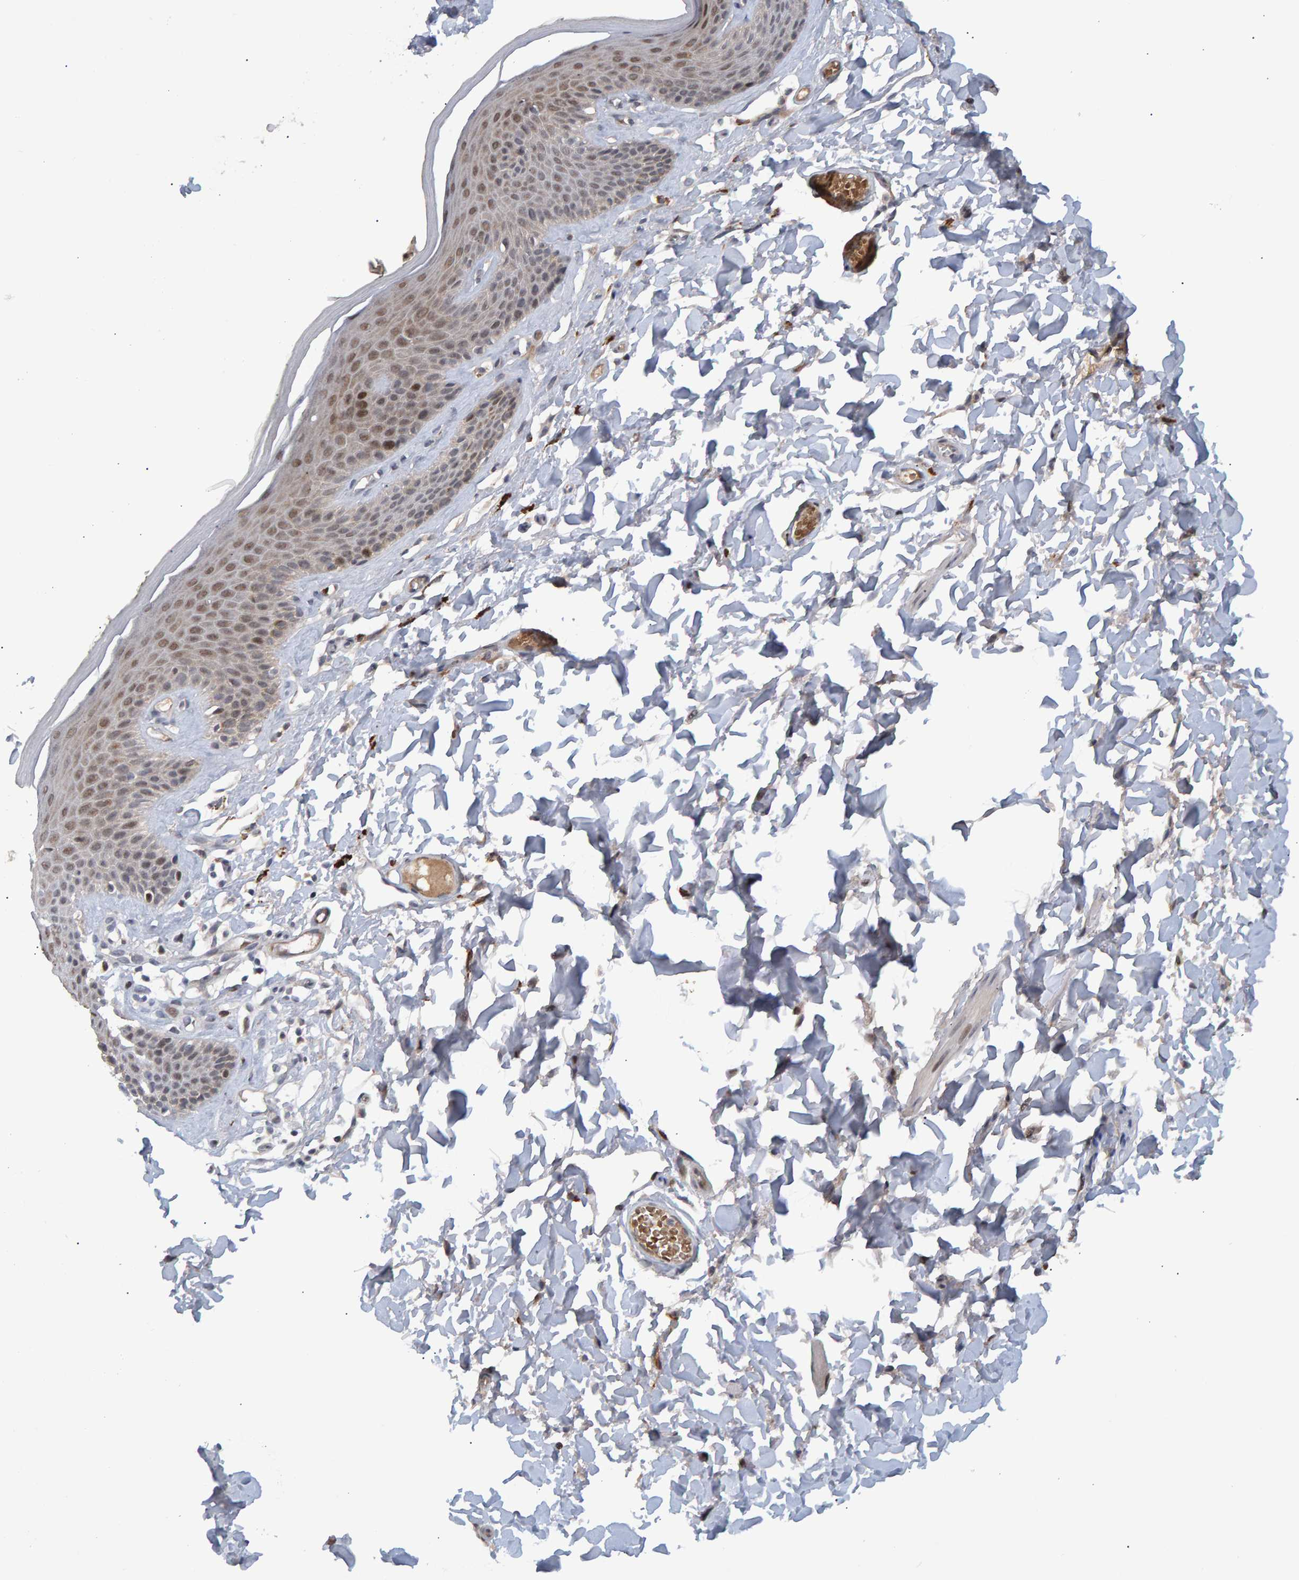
{"staining": {"intensity": "moderate", "quantity": ">75%", "location": "nuclear"}, "tissue": "skin", "cell_type": "Epidermal cells", "image_type": "normal", "snomed": [{"axis": "morphology", "description": "Normal tissue, NOS"}, {"axis": "topography", "description": "Vulva"}], "caption": "A photomicrograph of skin stained for a protein shows moderate nuclear brown staining in epidermal cells. The staining was performed using DAB, with brown indicating positive protein expression. Nuclei are stained blue with hematoxylin.", "gene": "ESRP1", "patient": {"sex": "female", "age": 73}}